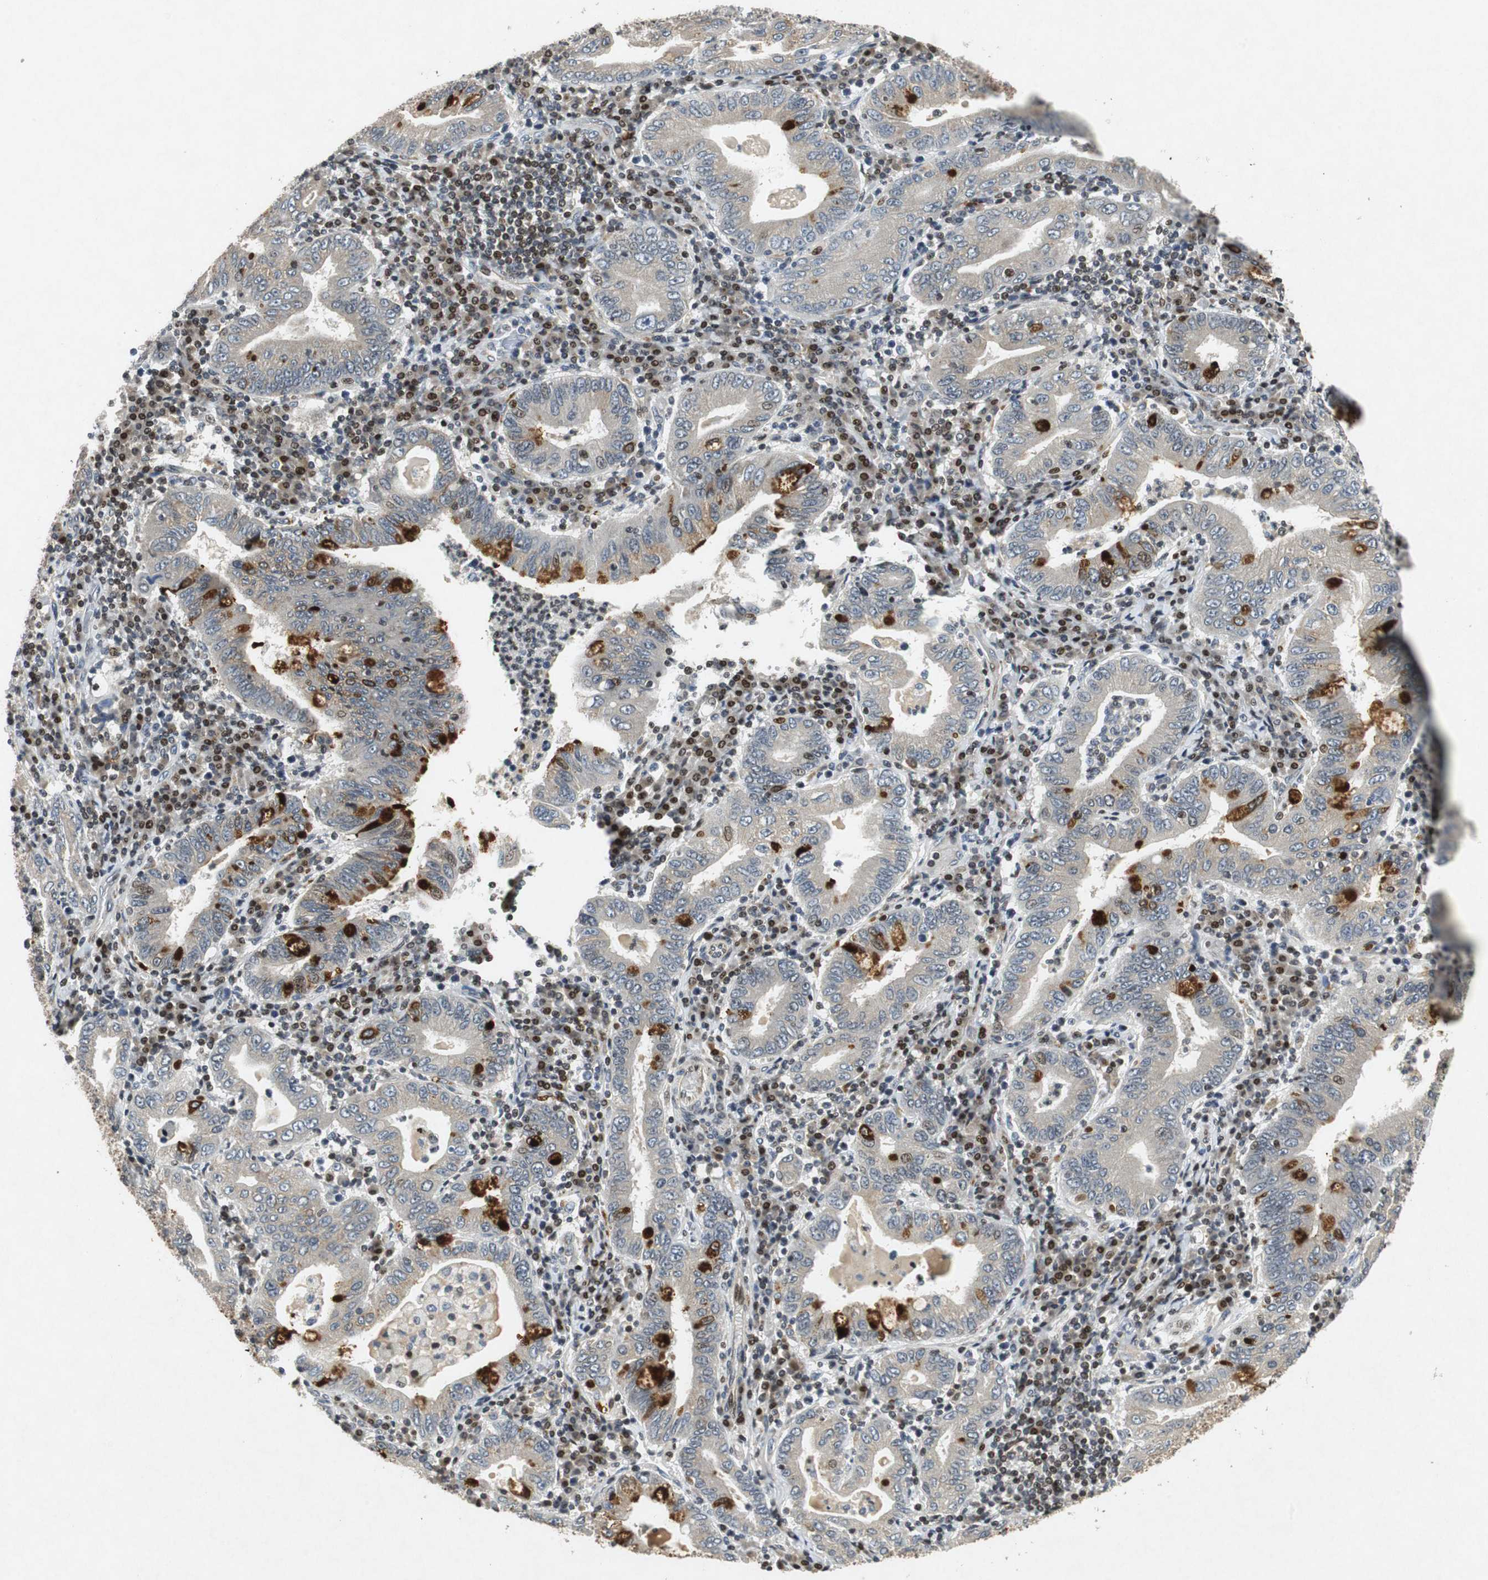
{"staining": {"intensity": "strong", "quantity": "<25%", "location": "cytoplasmic/membranous"}, "tissue": "stomach cancer", "cell_type": "Tumor cells", "image_type": "cancer", "snomed": [{"axis": "morphology", "description": "Normal tissue, NOS"}, {"axis": "morphology", "description": "Adenocarcinoma, NOS"}, {"axis": "topography", "description": "Esophagus"}, {"axis": "topography", "description": "Stomach, upper"}, {"axis": "topography", "description": "Peripheral nerve tissue"}], "caption": "A brown stain shows strong cytoplasmic/membranous staining of a protein in human adenocarcinoma (stomach) tumor cells. Using DAB (brown) and hematoxylin (blue) stains, captured at high magnification using brightfield microscopy.", "gene": "TUBA4A", "patient": {"sex": "male", "age": 62}}